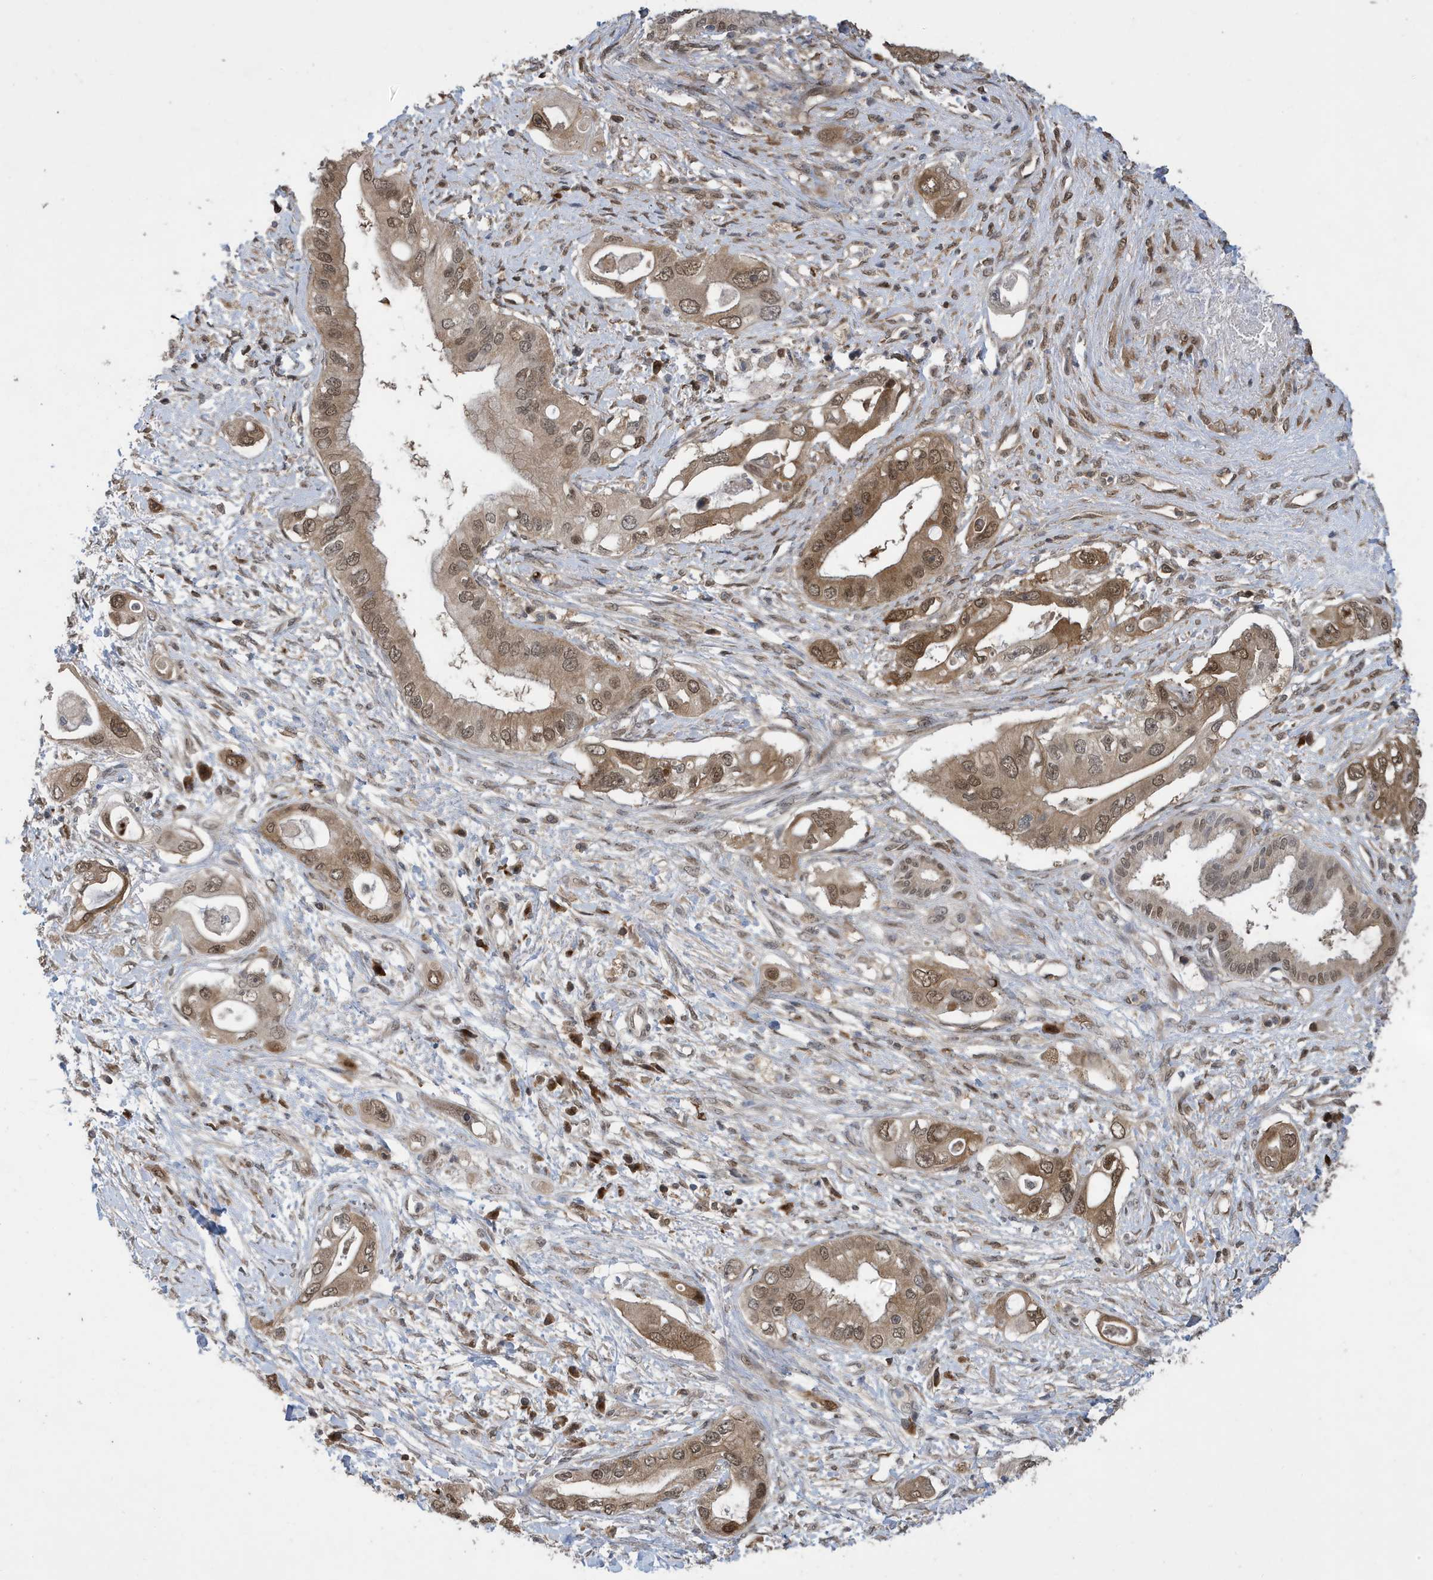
{"staining": {"intensity": "moderate", "quantity": ">75%", "location": "cytoplasmic/membranous,nuclear"}, "tissue": "pancreatic cancer", "cell_type": "Tumor cells", "image_type": "cancer", "snomed": [{"axis": "morphology", "description": "Inflammation, NOS"}, {"axis": "morphology", "description": "Adenocarcinoma, NOS"}, {"axis": "topography", "description": "Pancreas"}], "caption": "A histopathology image showing moderate cytoplasmic/membranous and nuclear expression in approximately >75% of tumor cells in adenocarcinoma (pancreatic), as visualized by brown immunohistochemical staining.", "gene": "UBQLN1", "patient": {"sex": "female", "age": 56}}